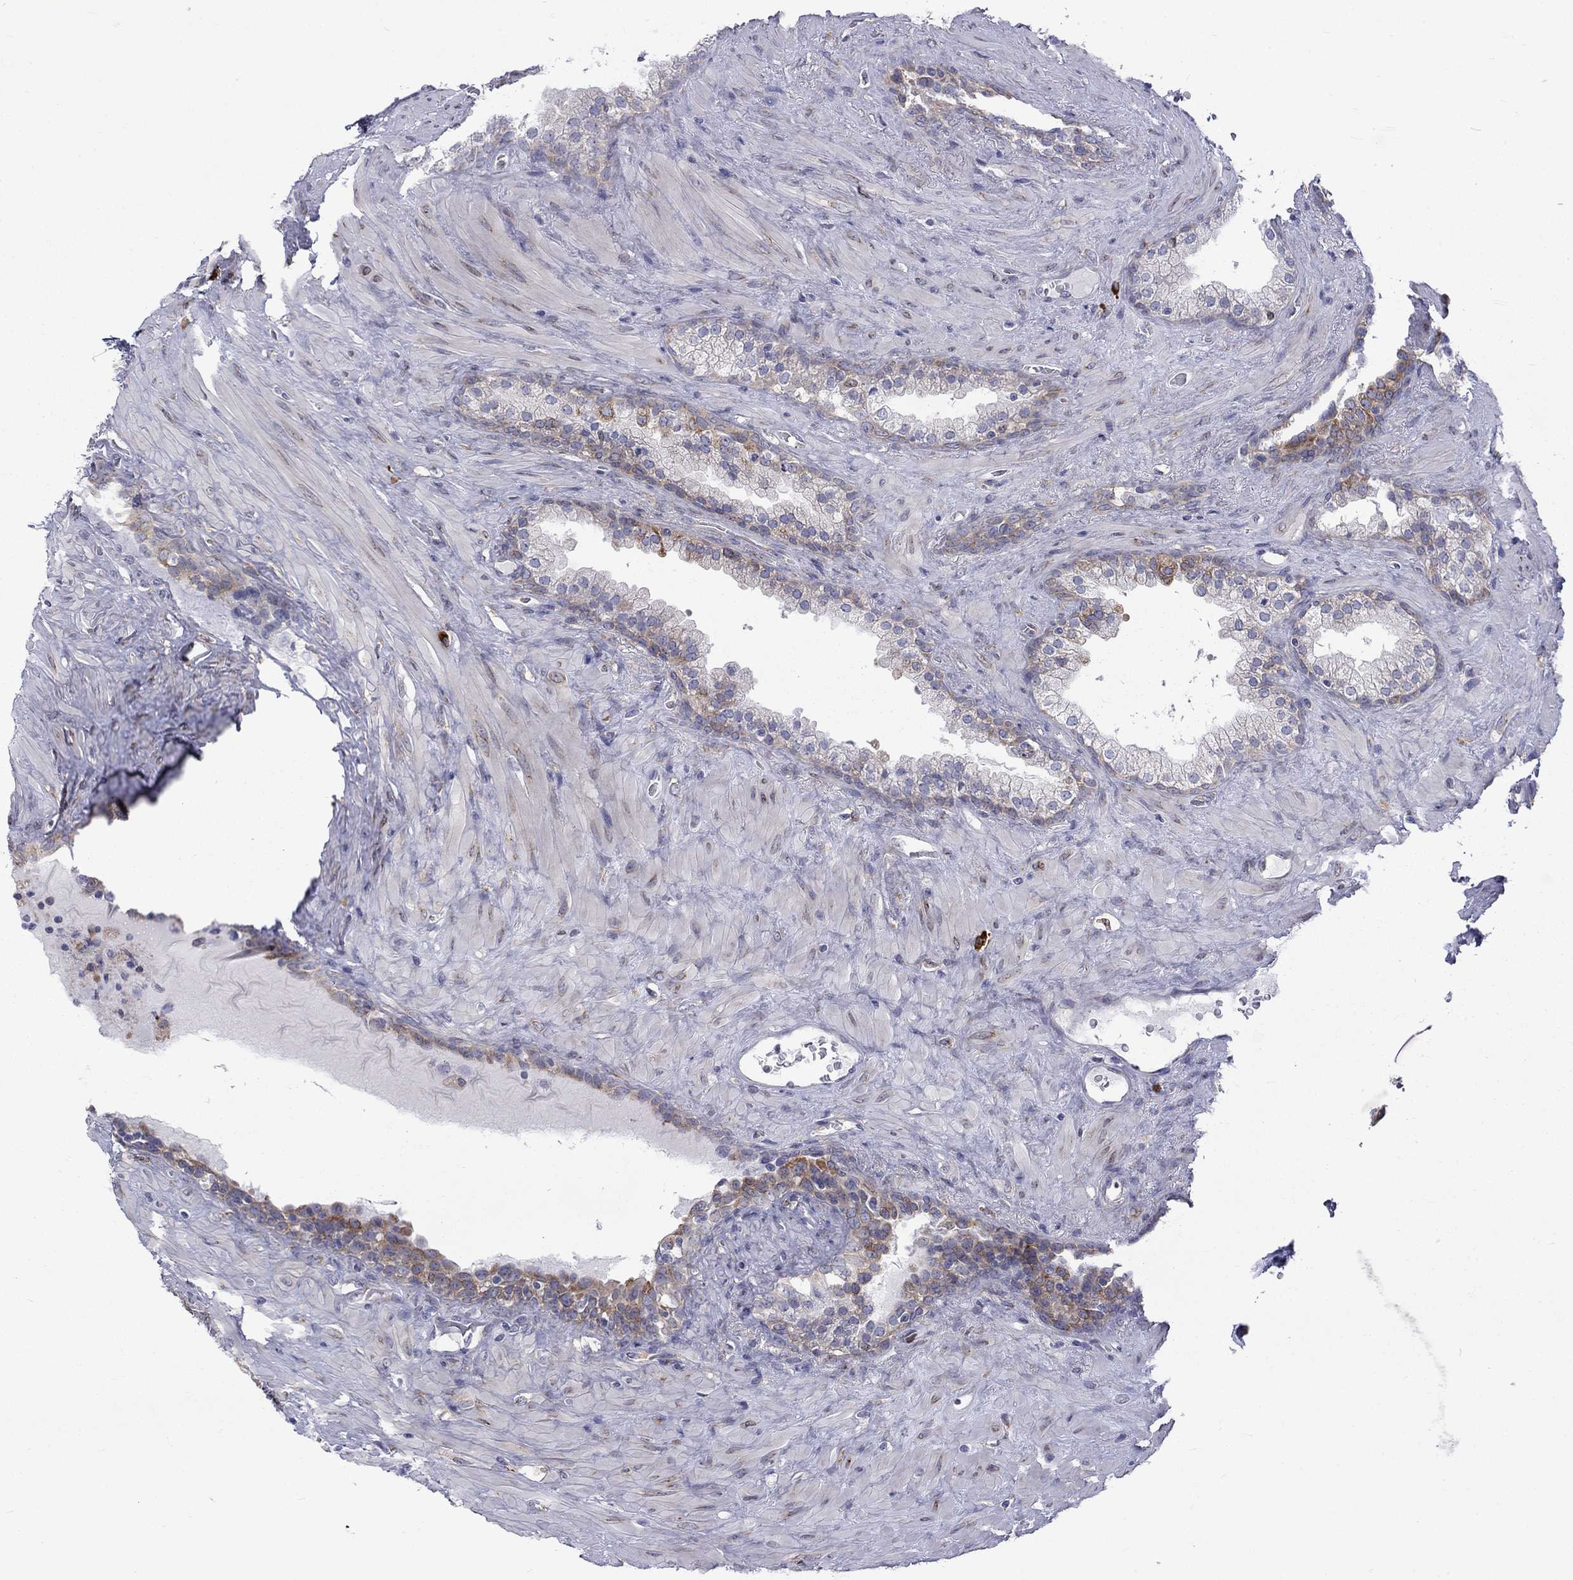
{"staining": {"intensity": "moderate", "quantity": "<25%", "location": "cytoplasmic/membranous"}, "tissue": "prostate", "cell_type": "Glandular cells", "image_type": "normal", "snomed": [{"axis": "morphology", "description": "Normal tissue, NOS"}, {"axis": "topography", "description": "Prostate"}], "caption": "About <25% of glandular cells in normal human prostate show moderate cytoplasmic/membranous protein staining as visualized by brown immunohistochemical staining.", "gene": "PABPC4", "patient": {"sex": "male", "age": 63}}